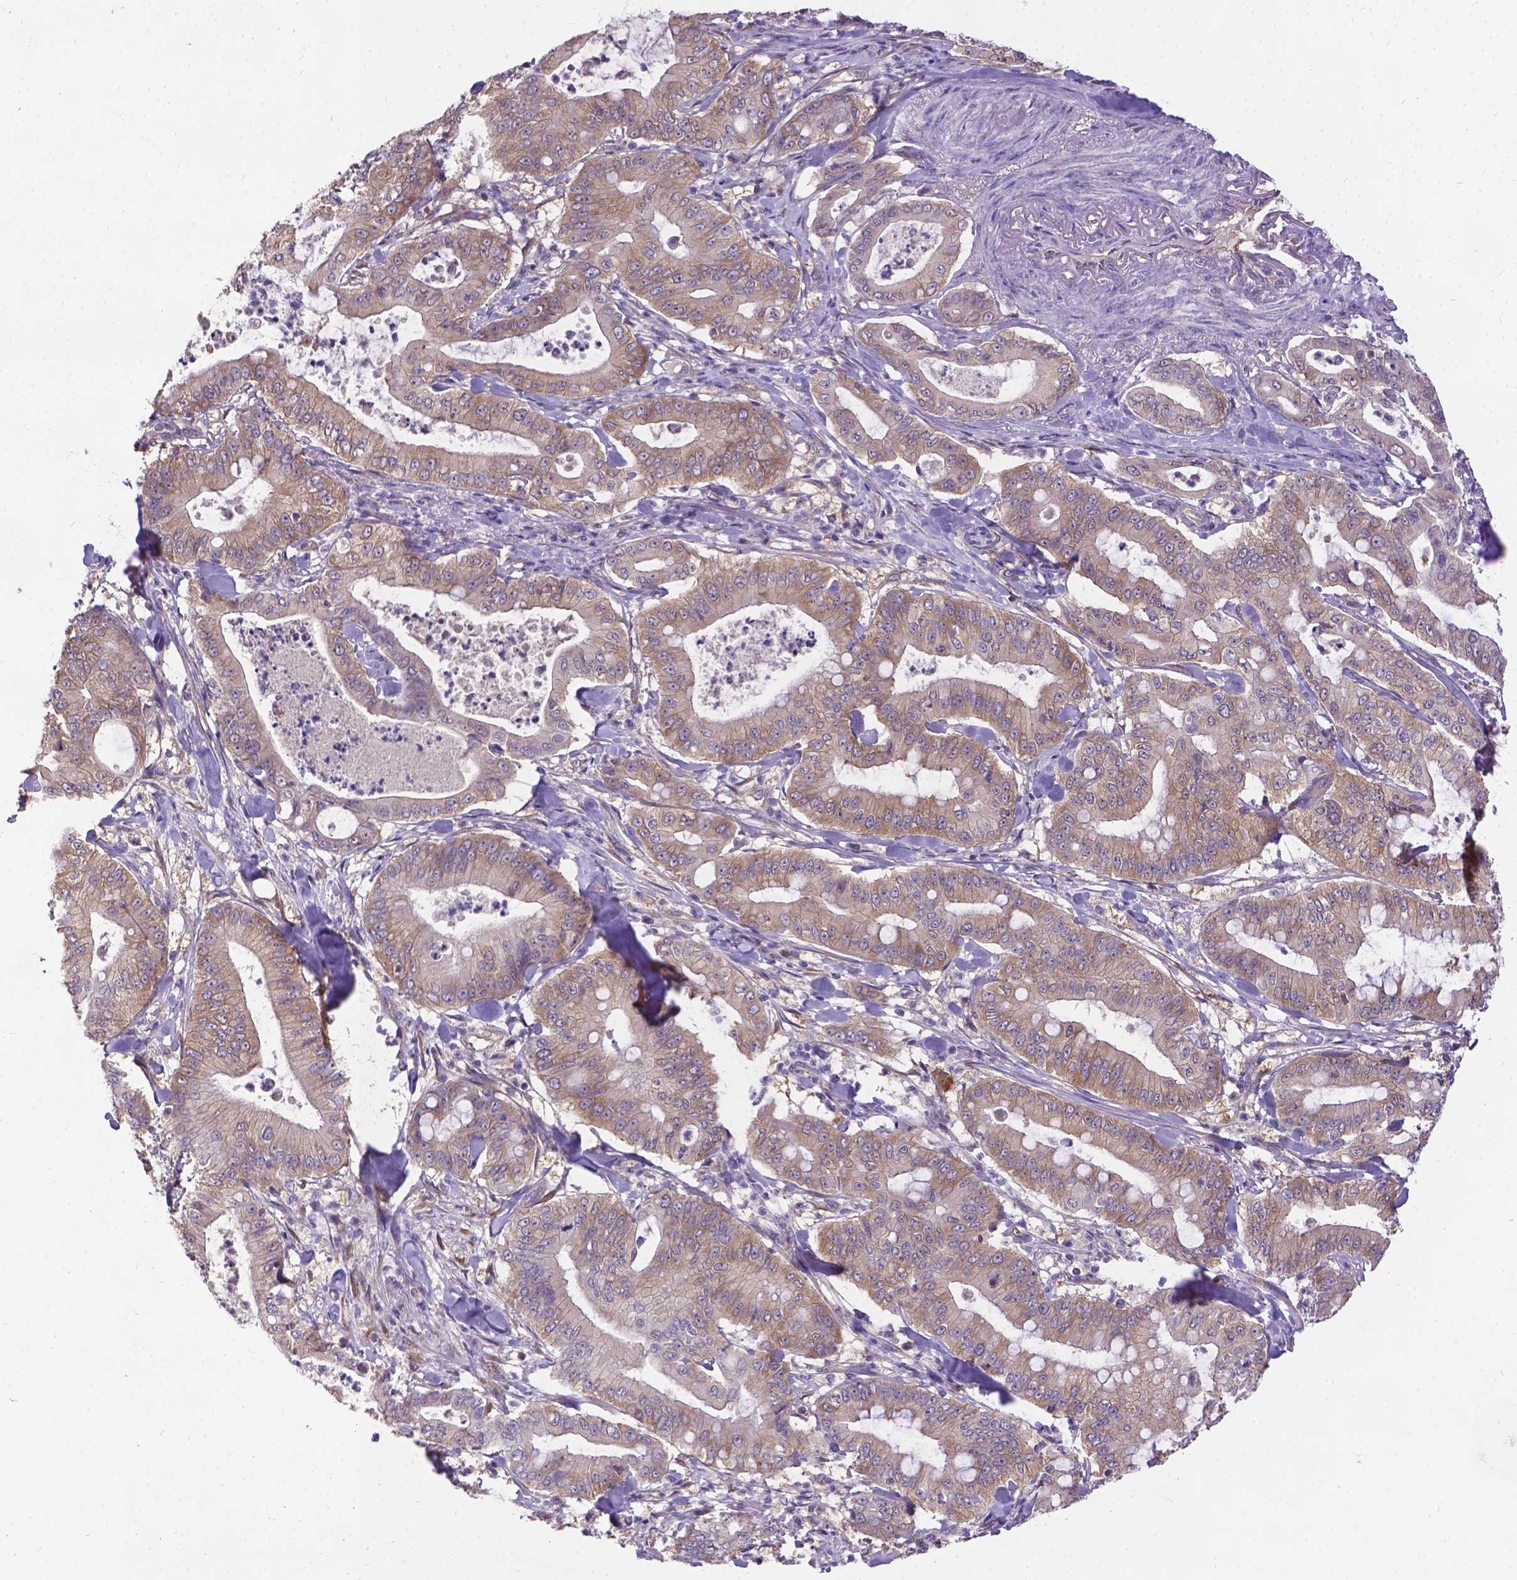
{"staining": {"intensity": "weak", "quantity": ">75%", "location": "cytoplasmic/membranous"}, "tissue": "pancreatic cancer", "cell_type": "Tumor cells", "image_type": "cancer", "snomed": [{"axis": "morphology", "description": "Adenocarcinoma, NOS"}, {"axis": "topography", "description": "Pancreas"}], "caption": "IHC of human adenocarcinoma (pancreatic) shows low levels of weak cytoplasmic/membranous expression in about >75% of tumor cells.", "gene": "DENND6A", "patient": {"sex": "male", "age": 71}}